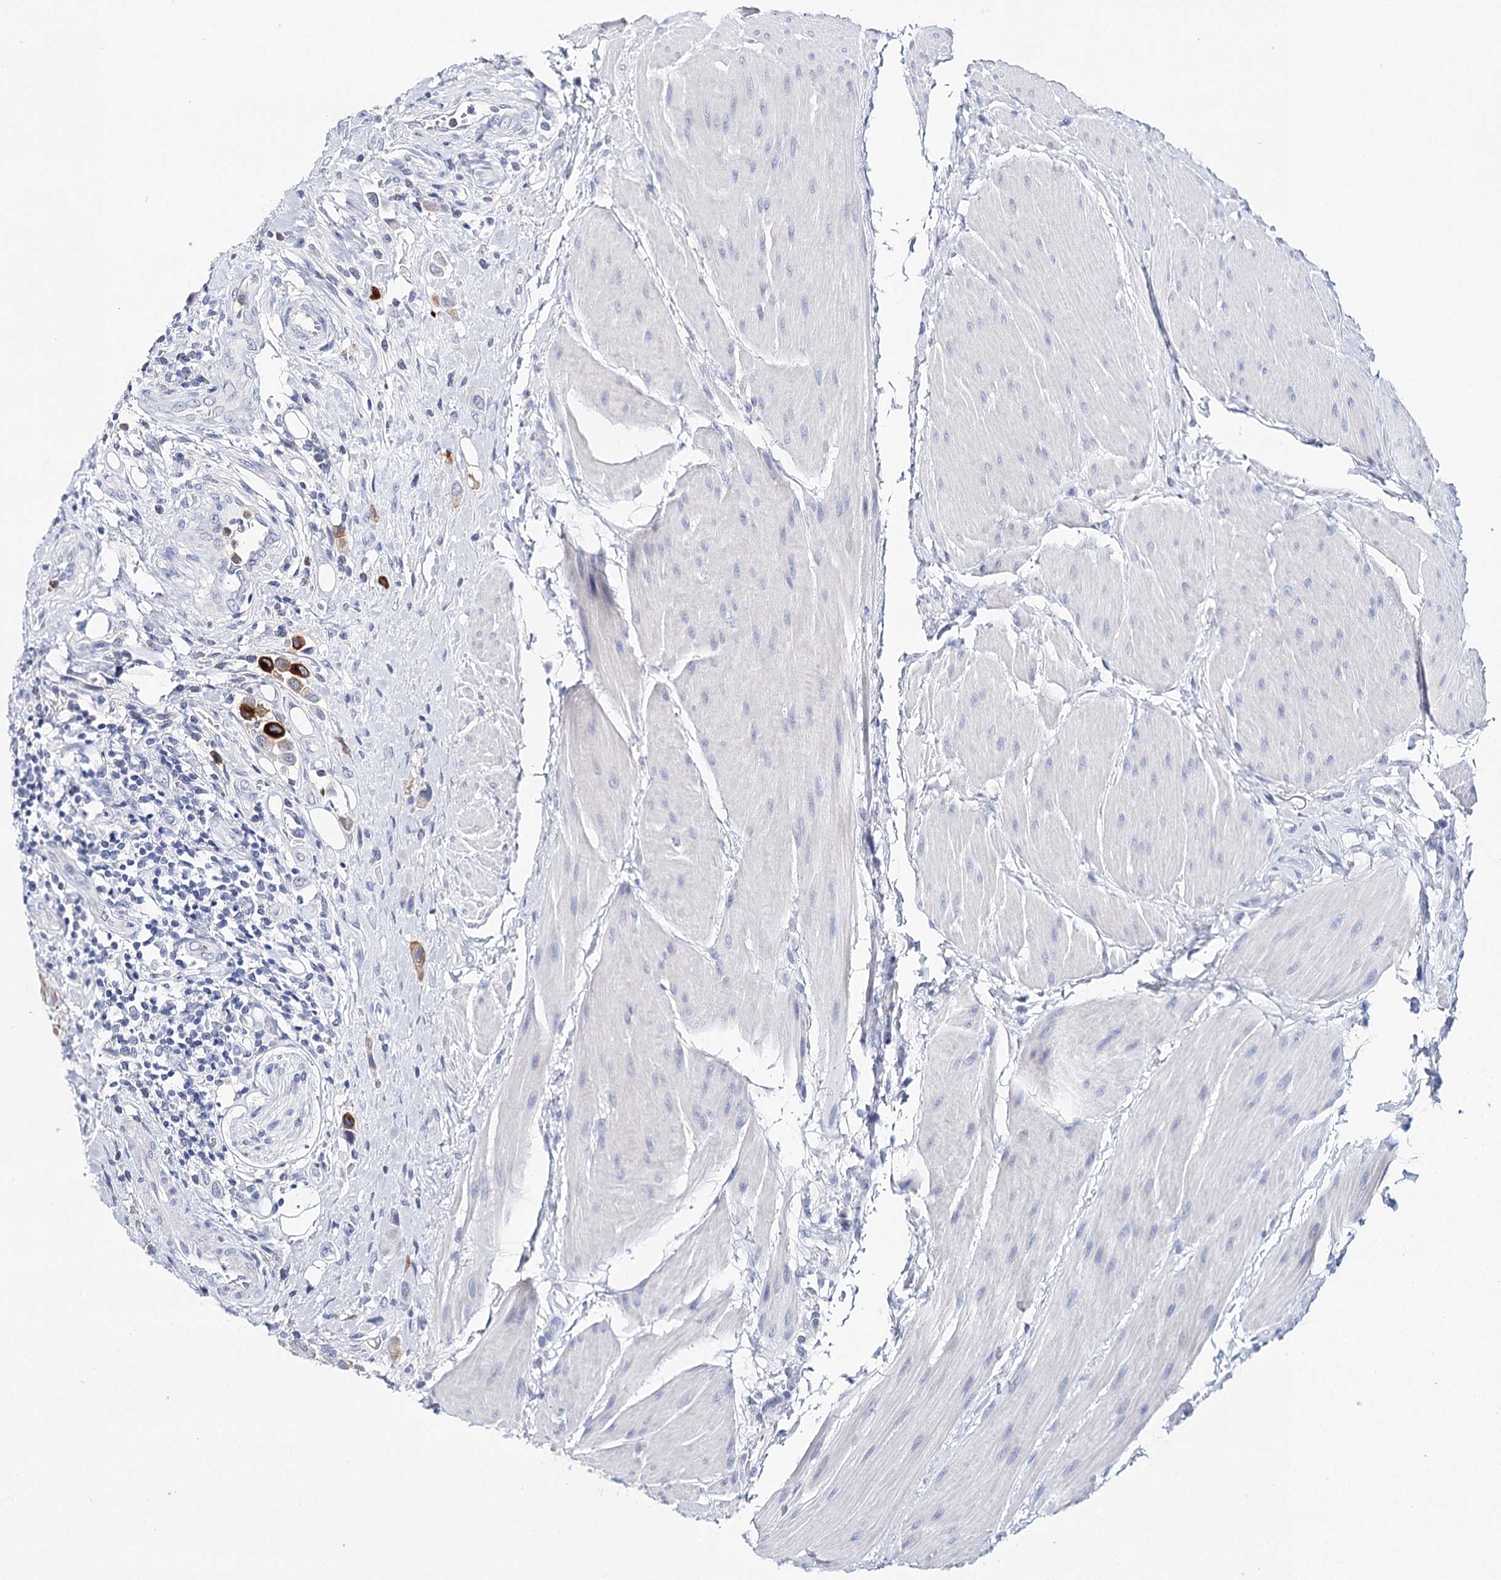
{"staining": {"intensity": "strong", "quantity": "<25%", "location": "cytoplasmic/membranous"}, "tissue": "urothelial cancer", "cell_type": "Tumor cells", "image_type": "cancer", "snomed": [{"axis": "morphology", "description": "Urothelial carcinoma, High grade"}, {"axis": "topography", "description": "Urinary bladder"}], "caption": "A brown stain shows strong cytoplasmic/membranous expression of a protein in high-grade urothelial carcinoma tumor cells.", "gene": "CEACAM8", "patient": {"sex": "male", "age": 50}}